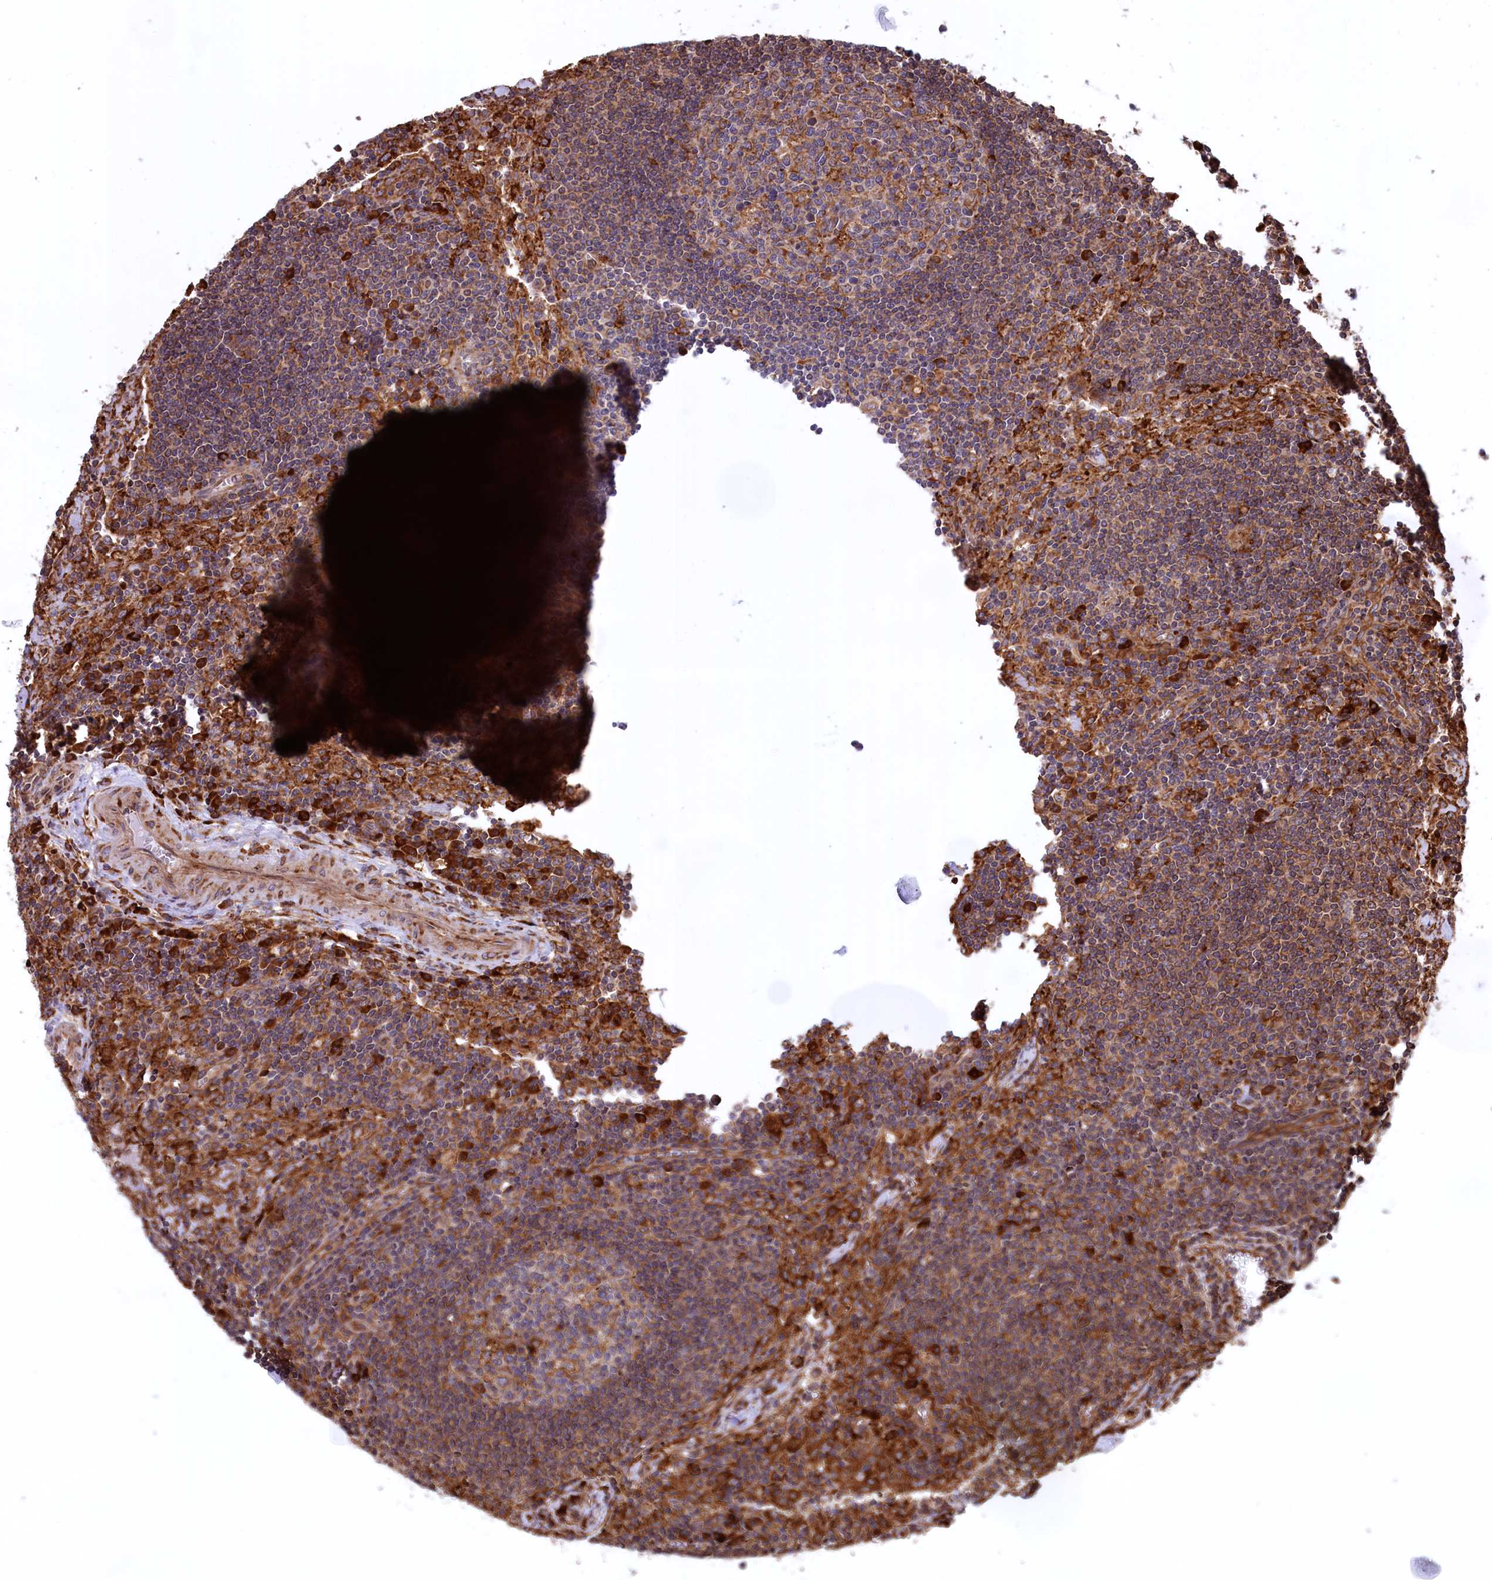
{"staining": {"intensity": "moderate", "quantity": "25%-75%", "location": "cytoplasmic/membranous"}, "tissue": "lymph node", "cell_type": "Germinal center cells", "image_type": "normal", "snomed": [{"axis": "morphology", "description": "Normal tissue, NOS"}, {"axis": "topography", "description": "Lymph node"}], "caption": "Human lymph node stained with a brown dye displays moderate cytoplasmic/membranous positive positivity in about 25%-75% of germinal center cells.", "gene": "PLA2G4C", "patient": {"sex": "male", "age": 58}}